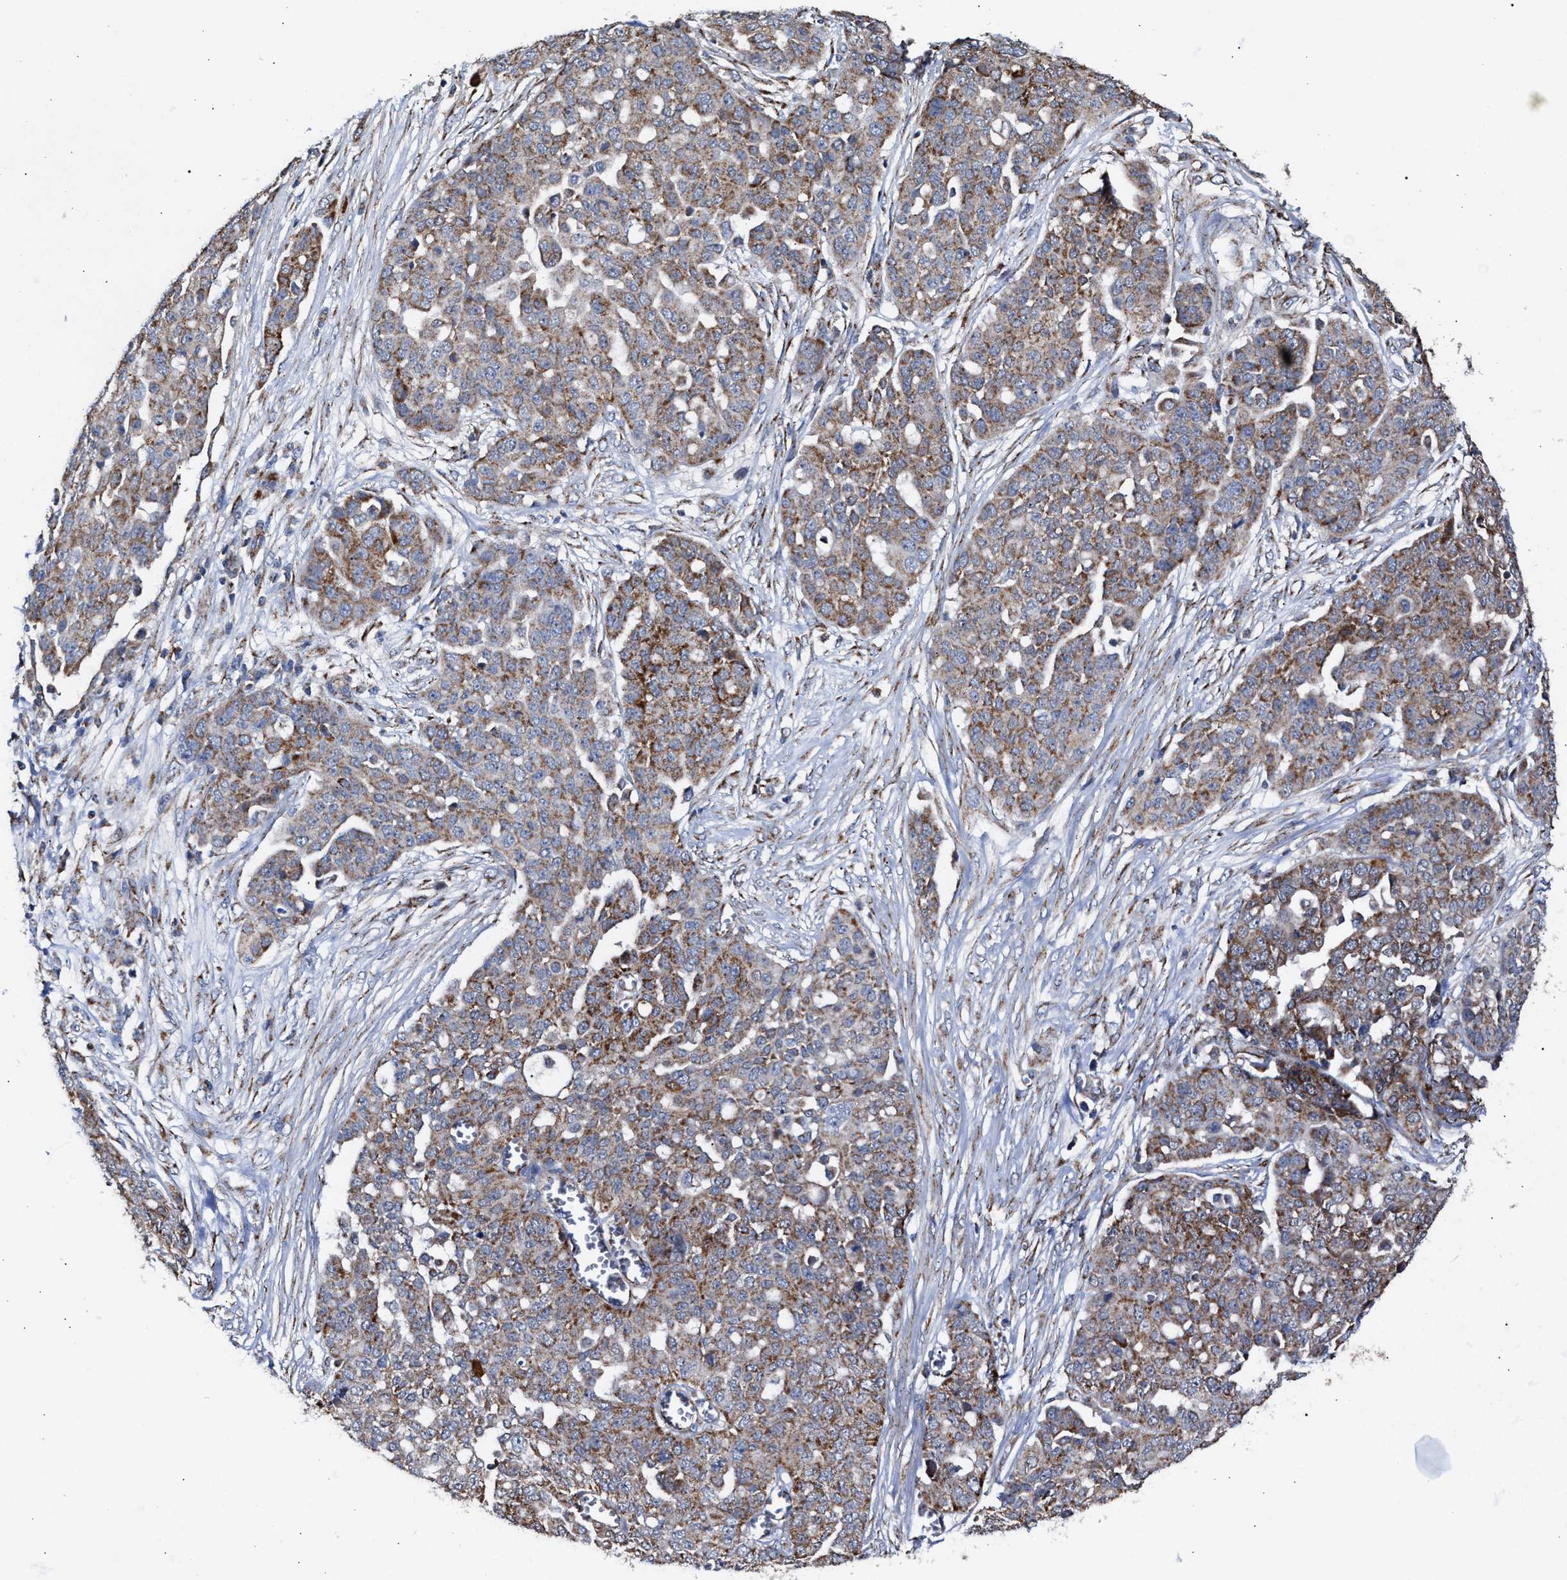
{"staining": {"intensity": "moderate", "quantity": "25%-75%", "location": "cytoplasmic/membranous"}, "tissue": "ovarian cancer", "cell_type": "Tumor cells", "image_type": "cancer", "snomed": [{"axis": "morphology", "description": "Cystadenocarcinoma, serous, NOS"}, {"axis": "topography", "description": "Soft tissue"}, {"axis": "topography", "description": "Ovary"}], "caption": "Protein staining displays moderate cytoplasmic/membranous staining in about 25%-75% of tumor cells in serous cystadenocarcinoma (ovarian).", "gene": "MECR", "patient": {"sex": "female", "age": 57}}